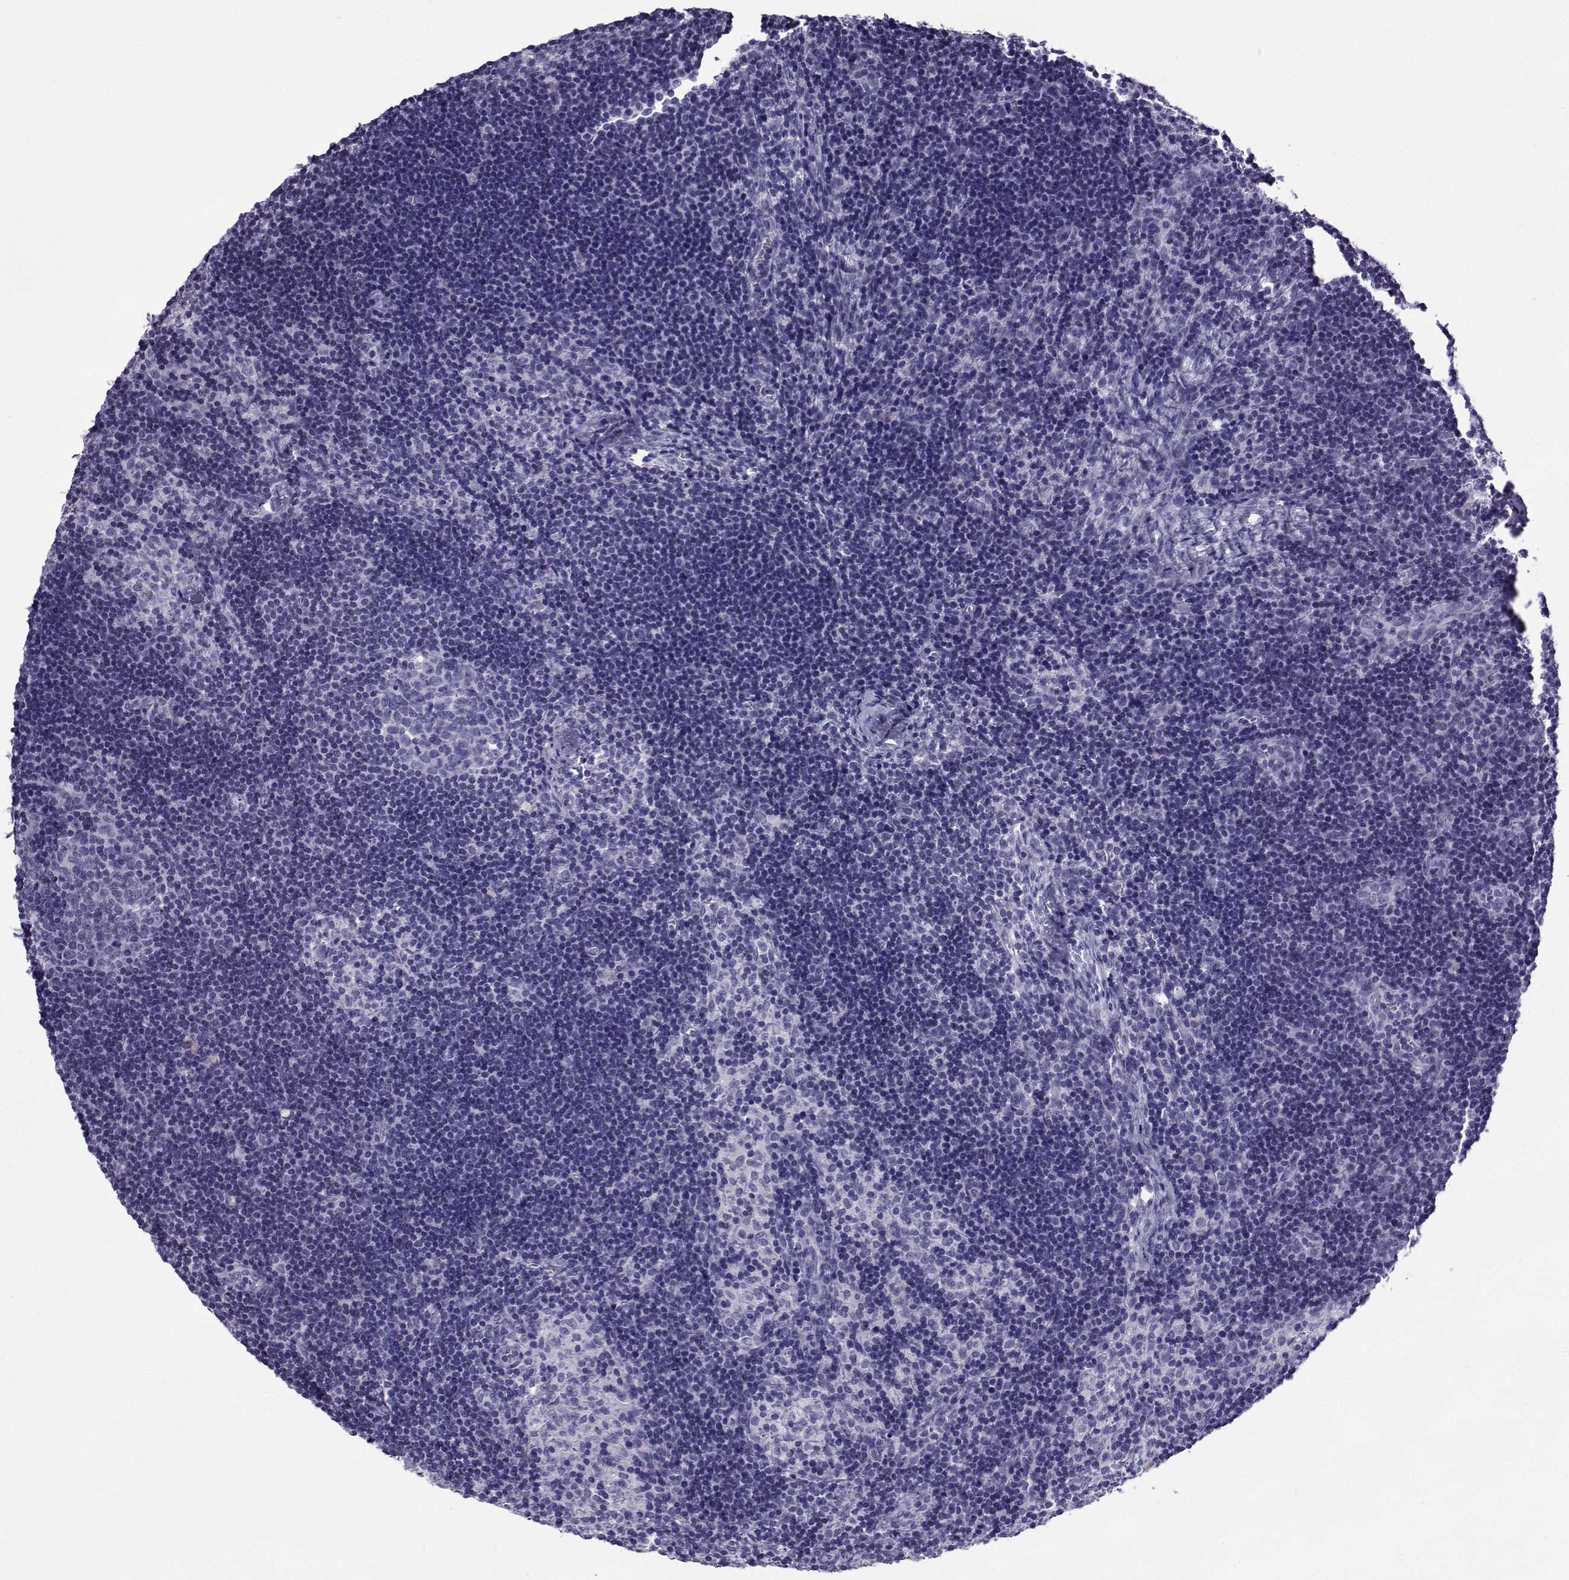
{"staining": {"intensity": "negative", "quantity": "none", "location": "none"}, "tissue": "lymph node", "cell_type": "Germinal center cells", "image_type": "normal", "snomed": [{"axis": "morphology", "description": "Normal tissue, NOS"}, {"axis": "topography", "description": "Lymph node"}], "caption": "Immunohistochemistry (IHC) histopathology image of normal human lymph node stained for a protein (brown), which exhibits no expression in germinal center cells.", "gene": "CRYBB1", "patient": {"sex": "female", "age": 52}}